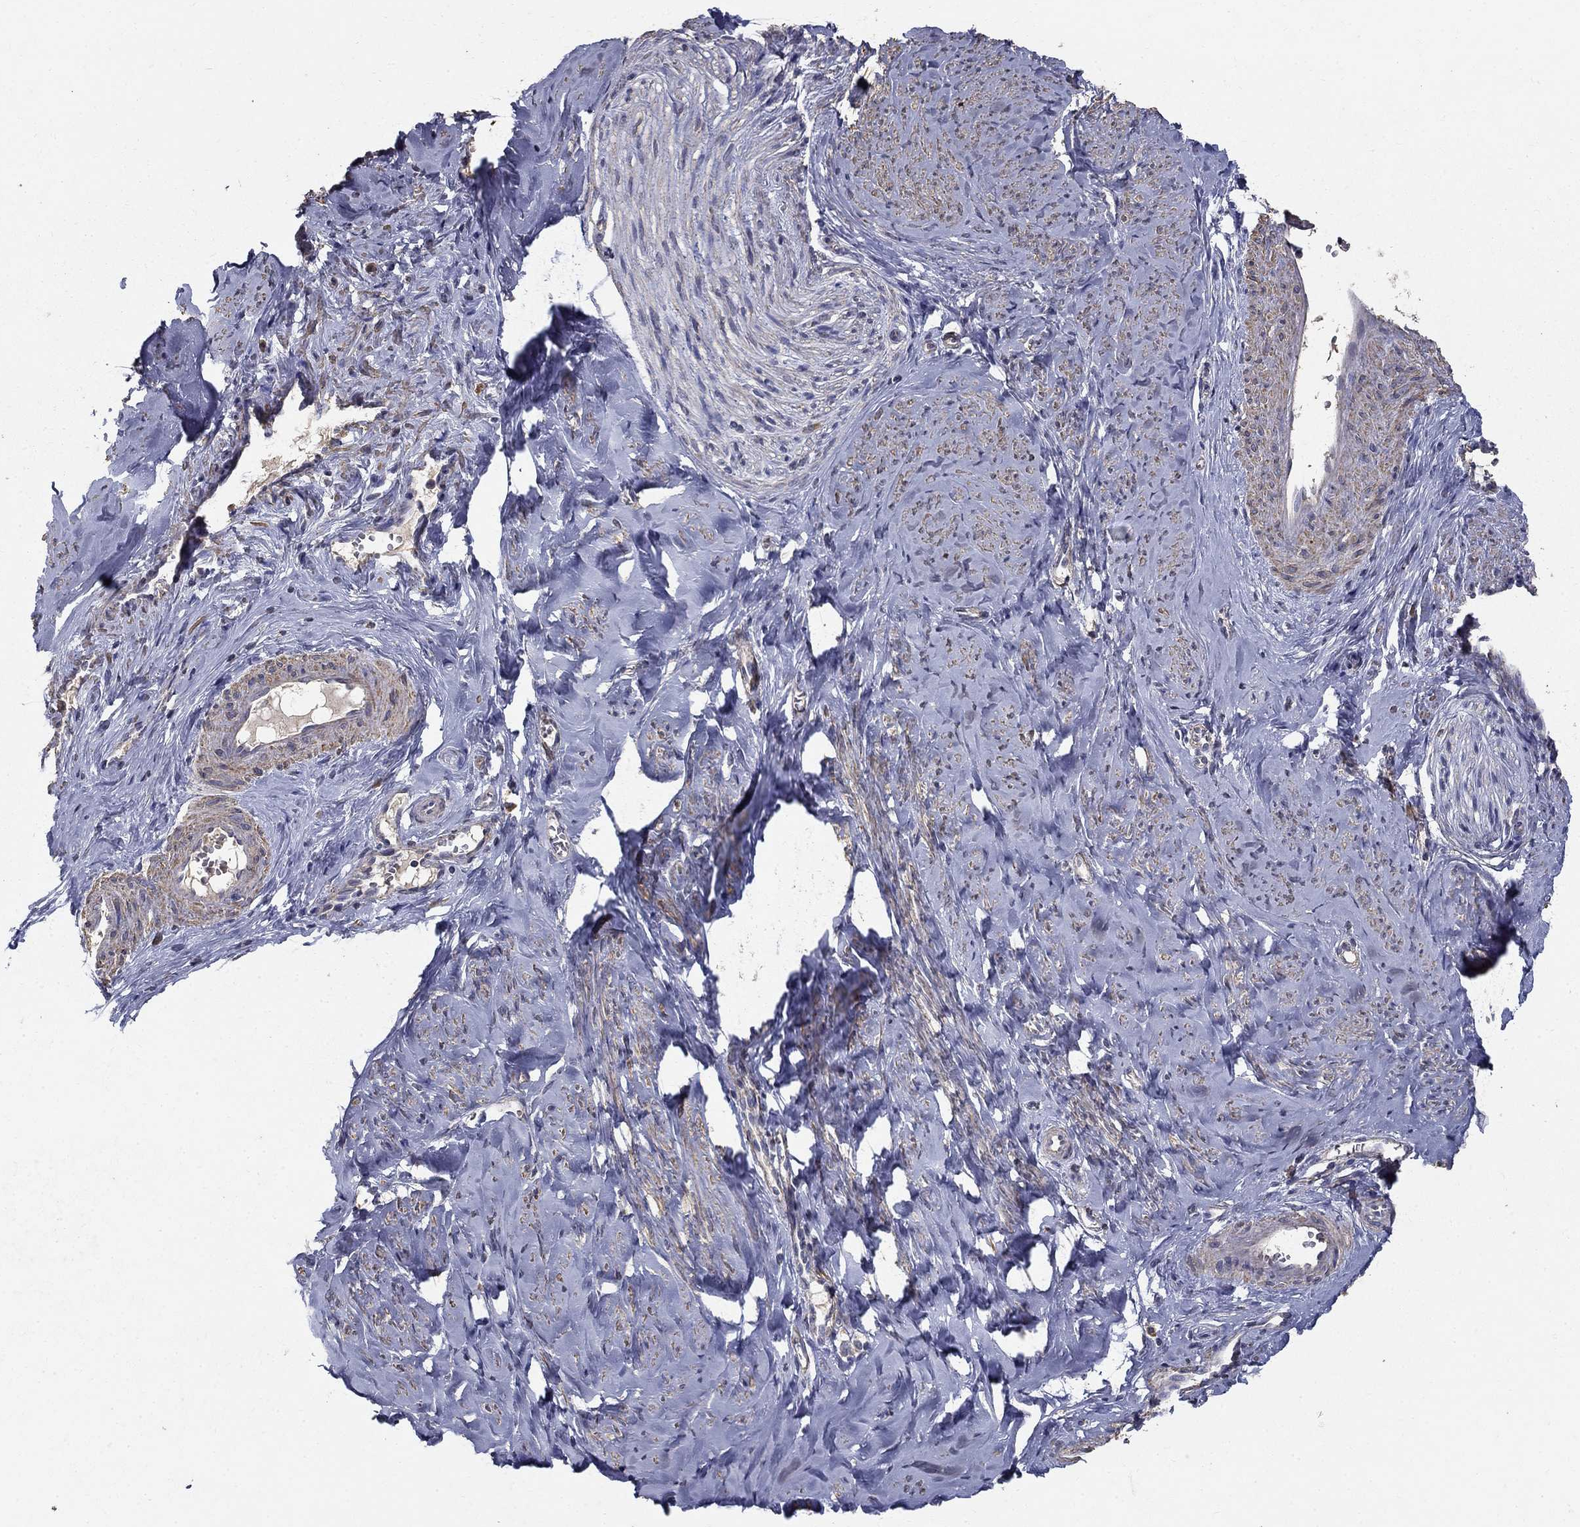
{"staining": {"intensity": "weak", "quantity": "25%-75%", "location": "cytoplasmic/membranous"}, "tissue": "smooth muscle", "cell_type": "Smooth muscle cells", "image_type": "normal", "snomed": [{"axis": "morphology", "description": "Normal tissue, NOS"}, {"axis": "topography", "description": "Smooth muscle"}], "caption": "Smooth muscle cells display weak cytoplasmic/membranous positivity in about 25%-75% of cells in normal smooth muscle.", "gene": "MPP2", "patient": {"sex": "female", "age": 48}}